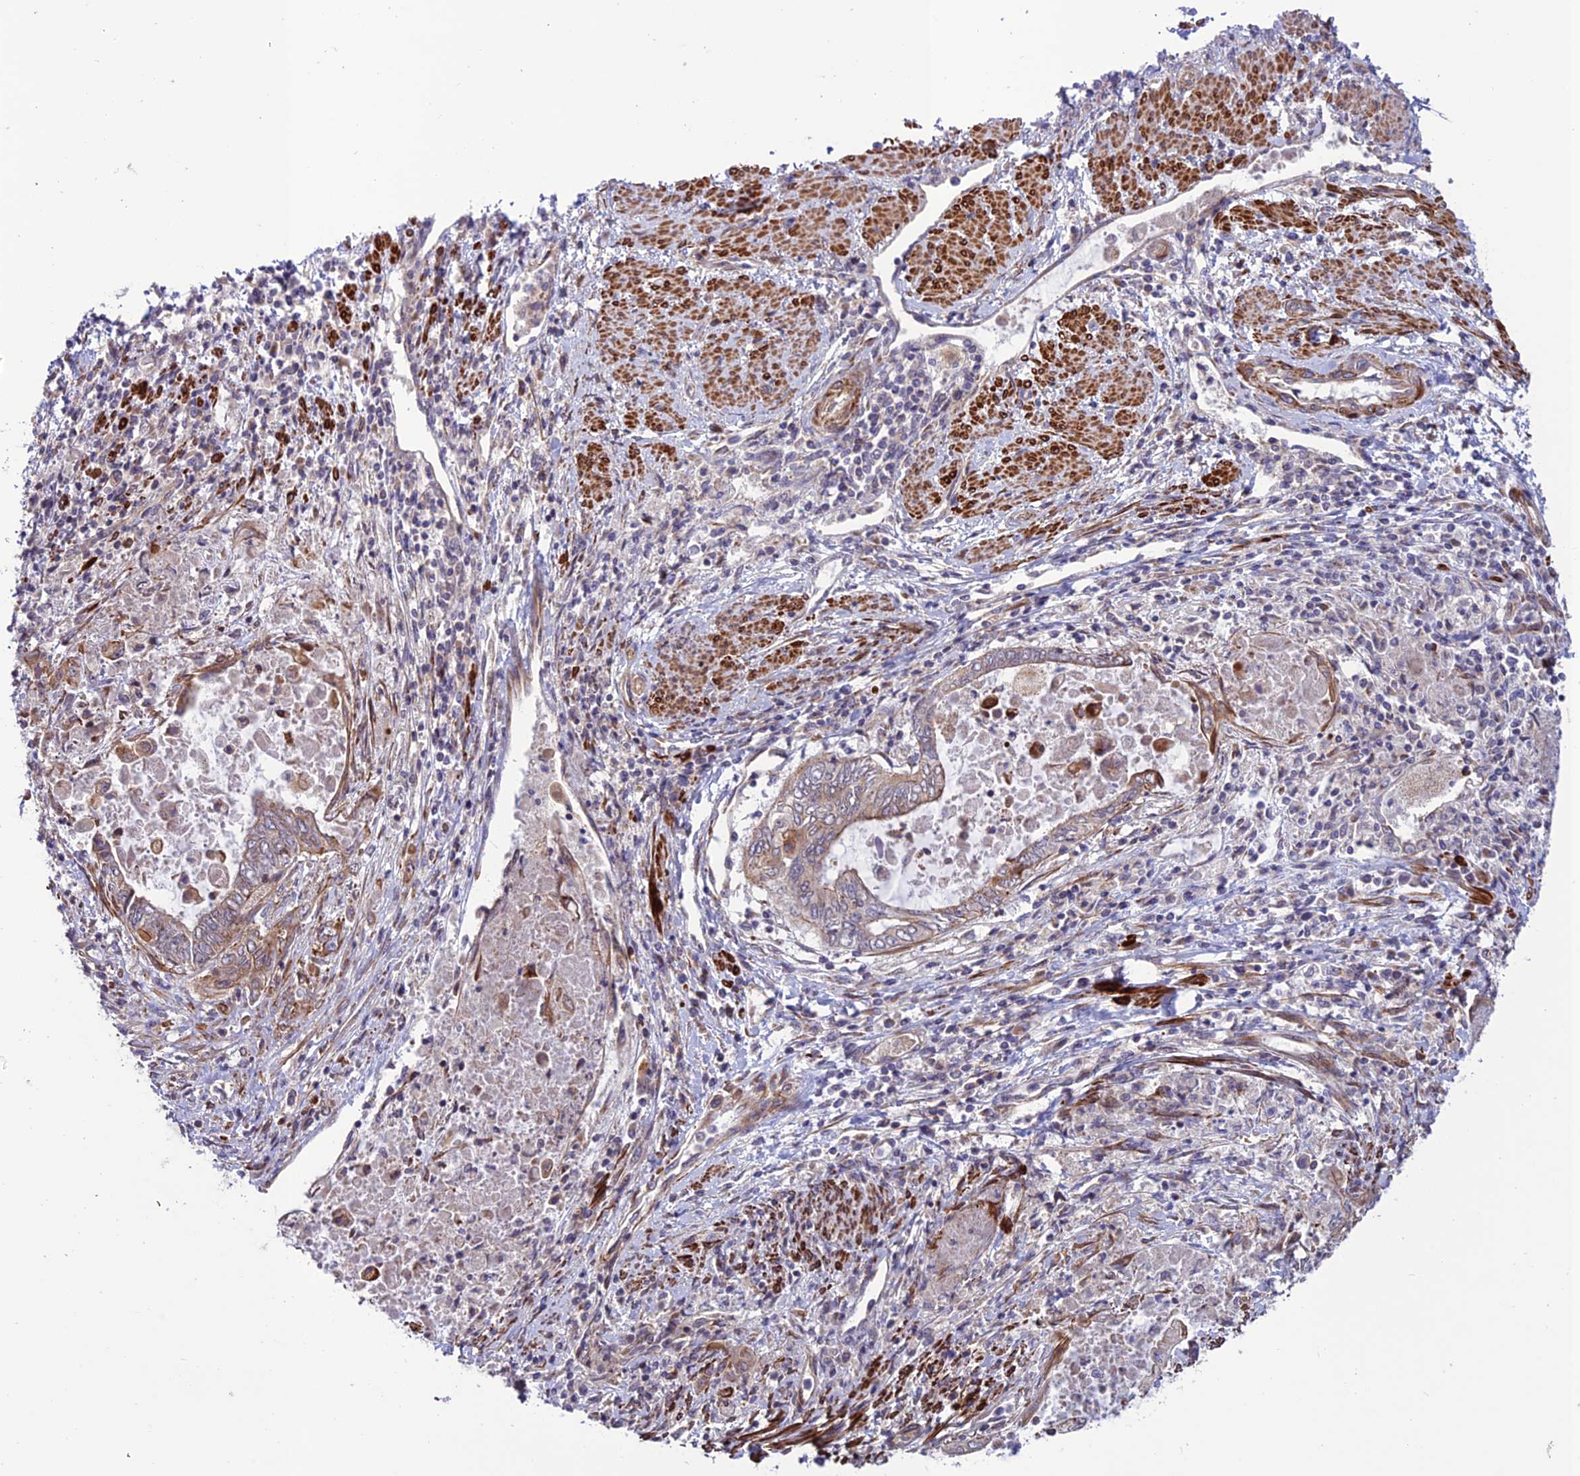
{"staining": {"intensity": "moderate", "quantity": "<25%", "location": "cytoplasmic/membranous"}, "tissue": "endometrial cancer", "cell_type": "Tumor cells", "image_type": "cancer", "snomed": [{"axis": "morphology", "description": "Adenocarcinoma, NOS"}, {"axis": "topography", "description": "Uterus"}, {"axis": "topography", "description": "Endometrium"}], "caption": "About <25% of tumor cells in endometrial cancer (adenocarcinoma) exhibit moderate cytoplasmic/membranous protein positivity as visualized by brown immunohistochemical staining.", "gene": "TNIP3", "patient": {"sex": "female", "age": 70}}